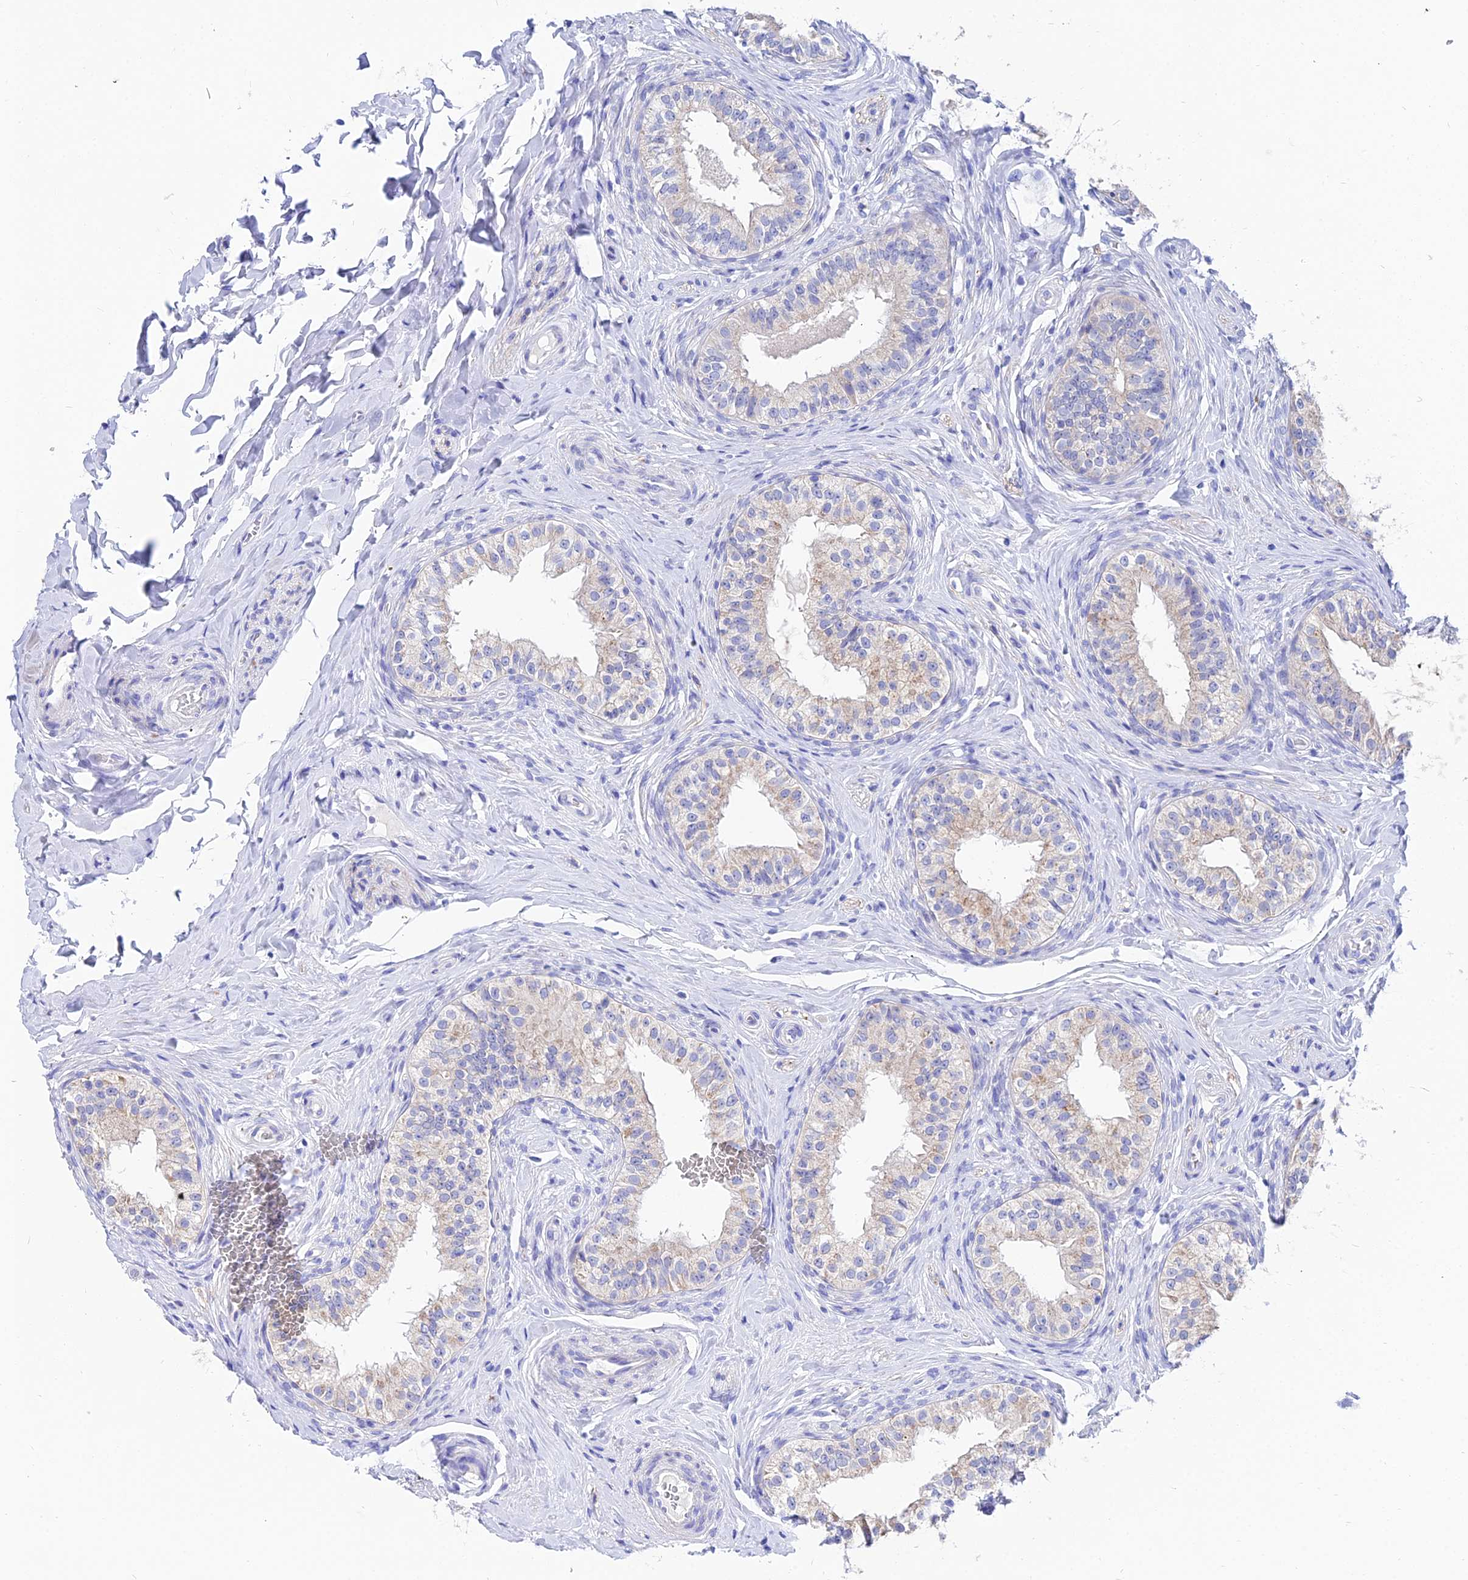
{"staining": {"intensity": "weak", "quantity": "25%-75%", "location": "cytoplasmic/membranous"}, "tissue": "epididymis", "cell_type": "Glandular cells", "image_type": "normal", "snomed": [{"axis": "morphology", "description": "Normal tissue, NOS"}, {"axis": "topography", "description": "Epididymis"}], "caption": "Protein analysis of normal epididymis exhibits weak cytoplasmic/membranous staining in approximately 25%-75% of glandular cells.", "gene": "CEP41", "patient": {"sex": "male", "age": 49}}